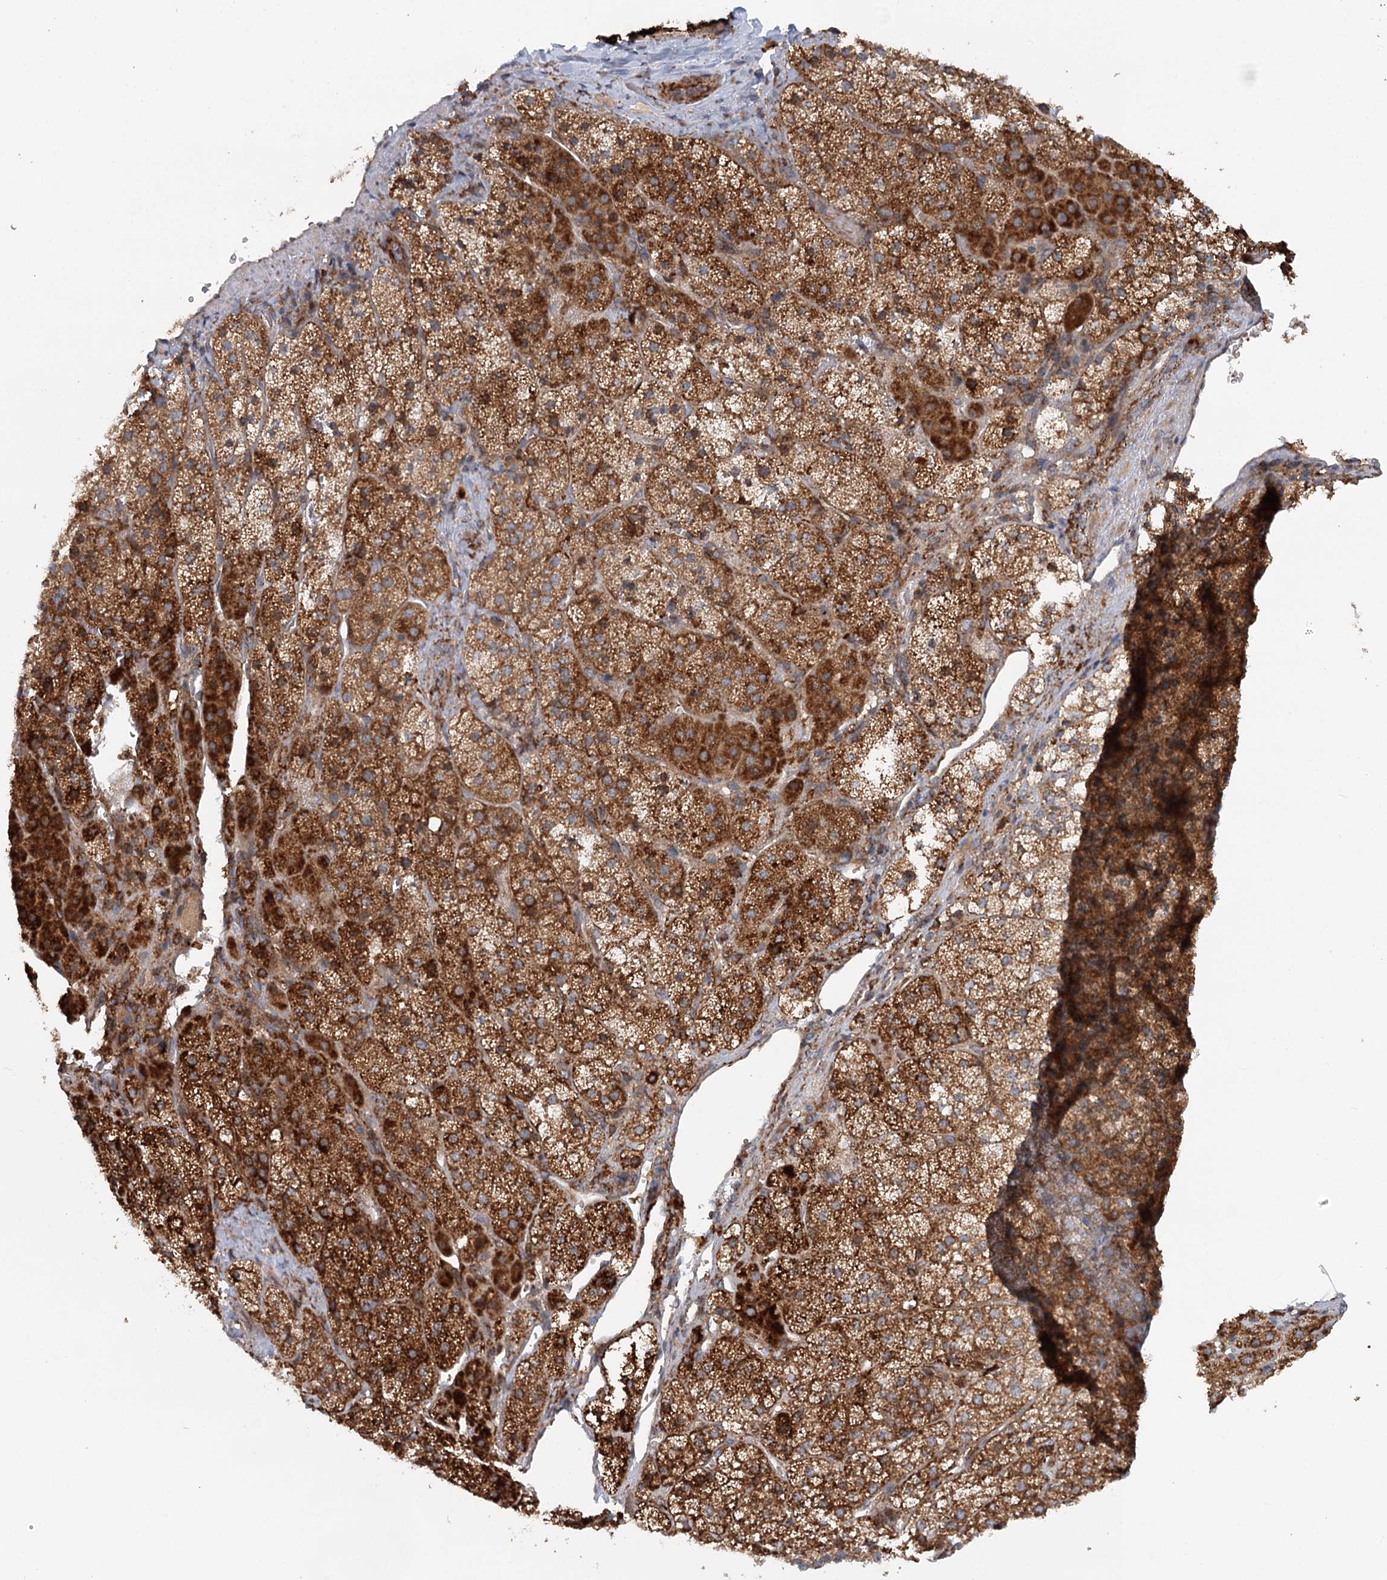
{"staining": {"intensity": "strong", "quantity": ">75%", "location": "cytoplasmic/membranous"}, "tissue": "adrenal gland", "cell_type": "Glandular cells", "image_type": "normal", "snomed": [{"axis": "morphology", "description": "Normal tissue, NOS"}, {"axis": "topography", "description": "Adrenal gland"}], "caption": "The immunohistochemical stain highlights strong cytoplasmic/membranous positivity in glandular cells of normal adrenal gland.", "gene": "RNF111", "patient": {"sex": "female", "age": 44}}